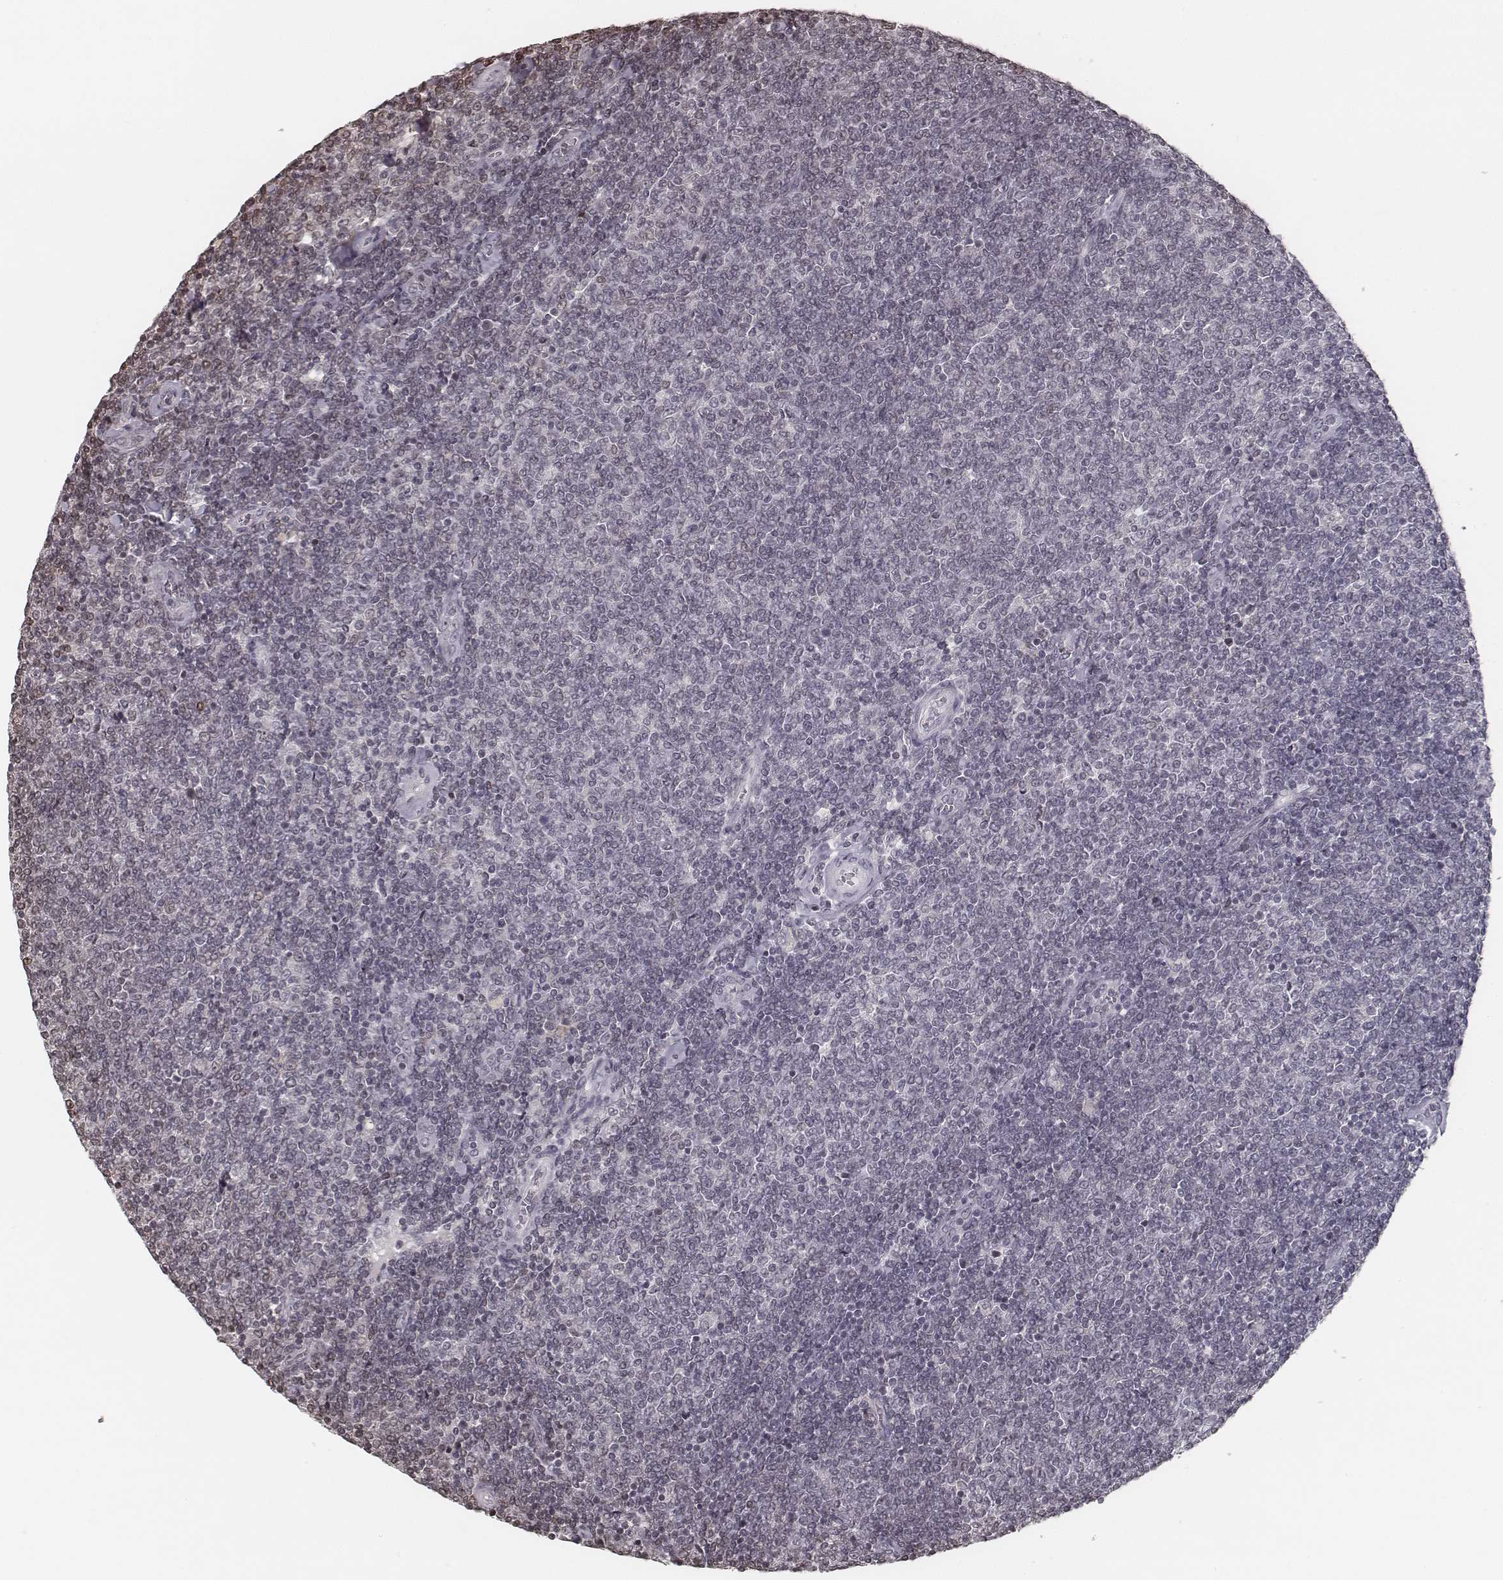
{"staining": {"intensity": "negative", "quantity": "none", "location": "none"}, "tissue": "lymphoma", "cell_type": "Tumor cells", "image_type": "cancer", "snomed": [{"axis": "morphology", "description": "Malignant lymphoma, non-Hodgkin's type, Low grade"}, {"axis": "topography", "description": "Lymph node"}], "caption": "This is a photomicrograph of immunohistochemistry staining of low-grade malignant lymphoma, non-Hodgkin's type, which shows no positivity in tumor cells.", "gene": "HMGA2", "patient": {"sex": "male", "age": 52}}